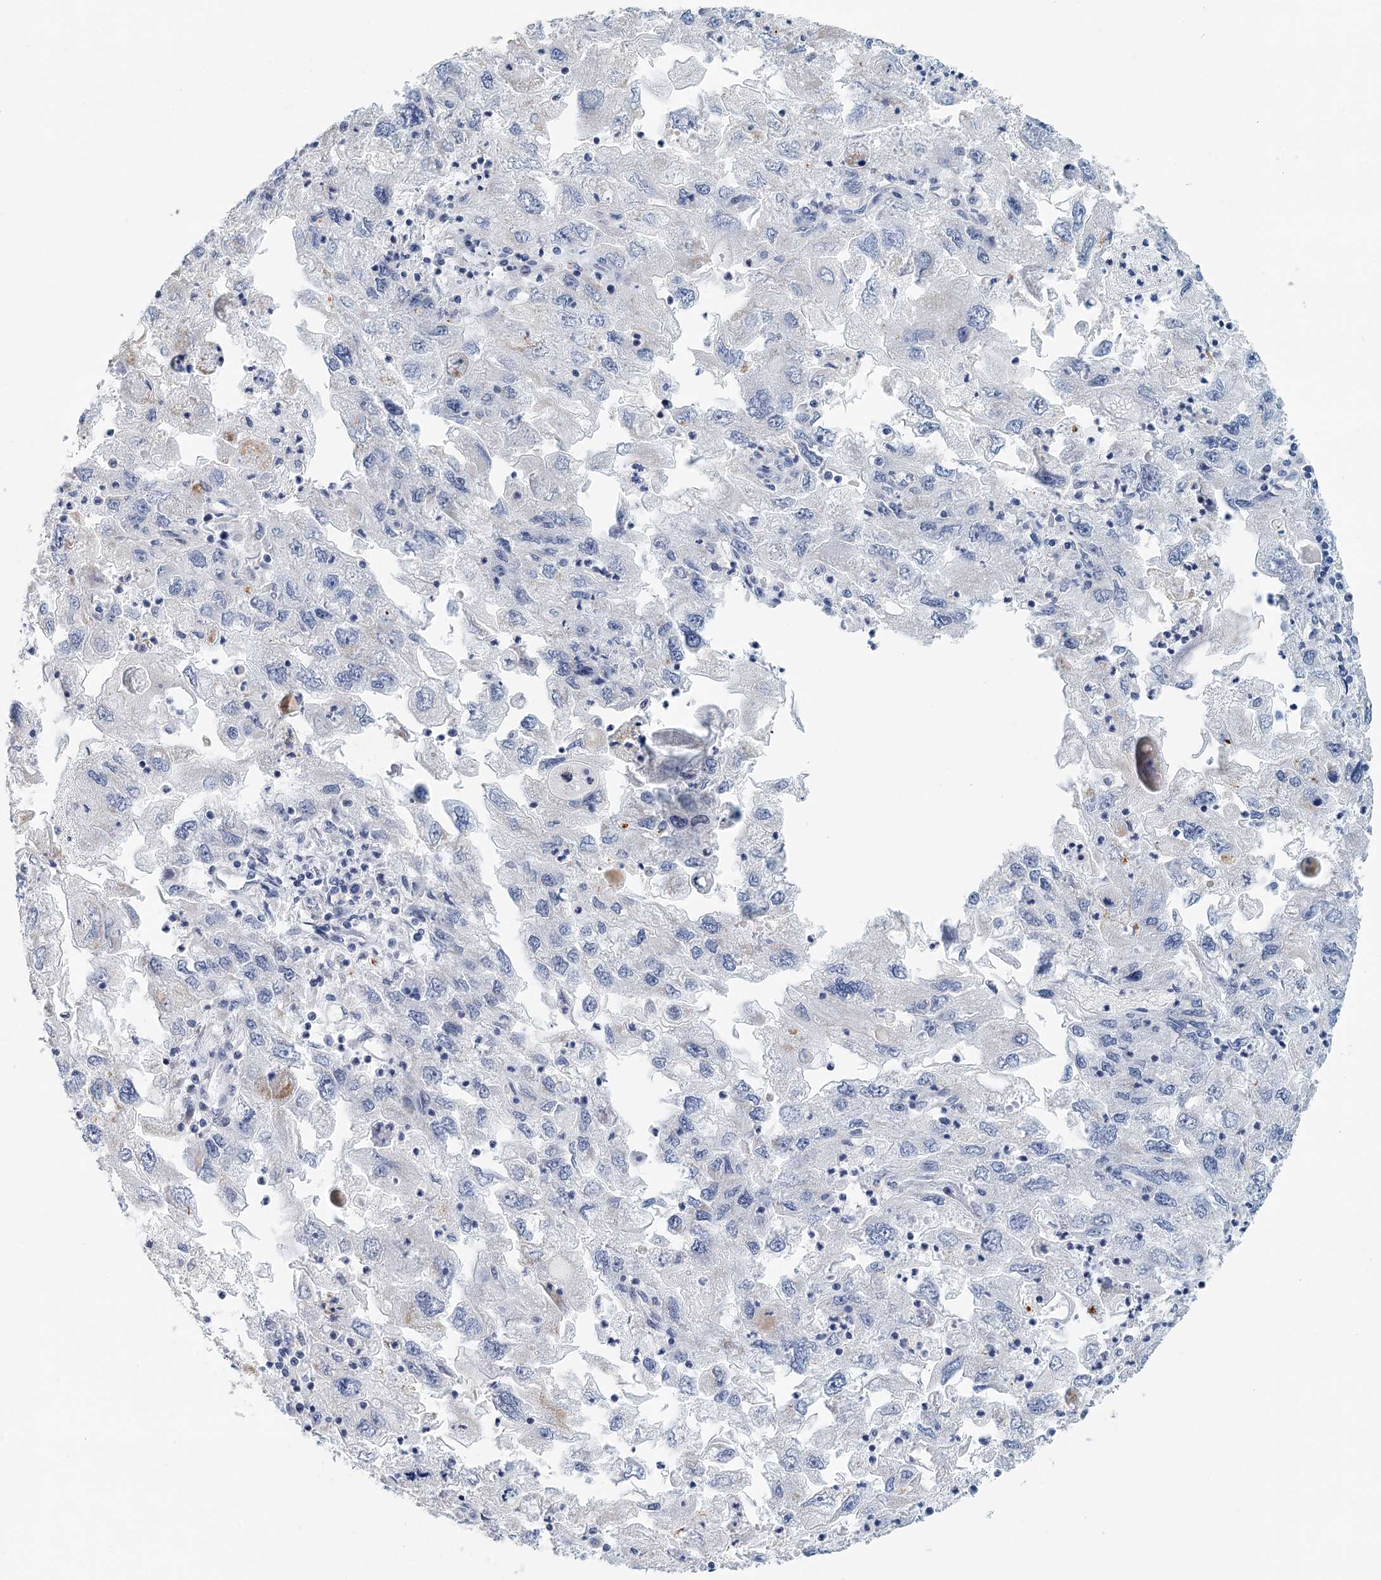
{"staining": {"intensity": "negative", "quantity": "none", "location": "none"}, "tissue": "endometrial cancer", "cell_type": "Tumor cells", "image_type": "cancer", "snomed": [{"axis": "morphology", "description": "Adenocarcinoma, NOS"}, {"axis": "topography", "description": "Endometrium"}], "caption": "High magnification brightfield microscopy of endometrial adenocarcinoma stained with DAB (3,3'-diaminobenzidine) (brown) and counterstained with hematoxylin (blue): tumor cells show no significant staining.", "gene": "ZNF527", "patient": {"sex": "female", "age": 49}}